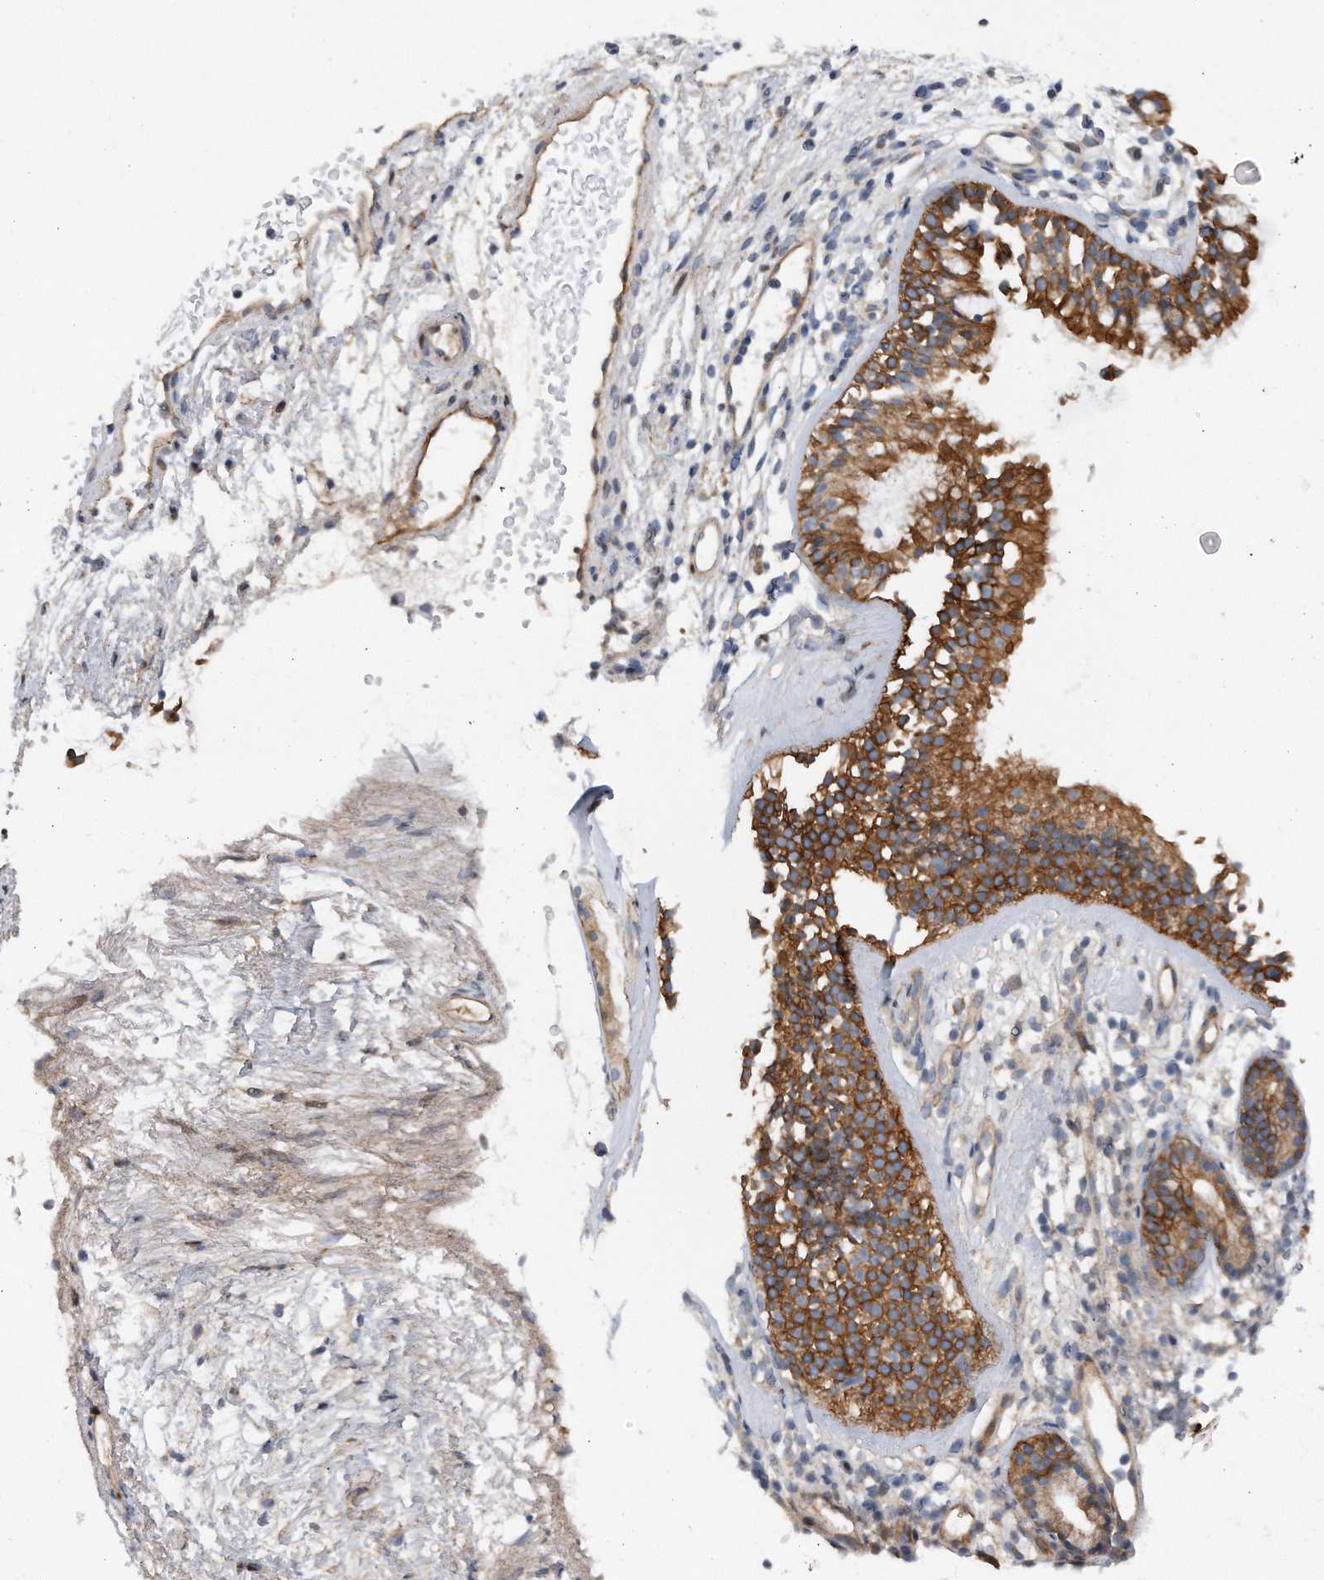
{"staining": {"intensity": "strong", "quantity": ">75%", "location": "cytoplasmic/membranous"}, "tissue": "nasopharynx", "cell_type": "Respiratory epithelial cells", "image_type": "normal", "snomed": [{"axis": "morphology", "description": "Normal tissue, NOS"}, {"axis": "morphology", "description": "Inflammation, NOS"}, {"axis": "morphology", "description": "Malignant melanoma, Metastatic site"}, {"axis": "topography", "description": "Nasopharynx"}], "caption": "Human nasopharynx stained with a brown dye shows strong cytoplasmic/membranous positive positivity in about >75% of respiratory epithelial cells.", "gene": "CDH12", "patient": {"sex": "male", "age": 70}}